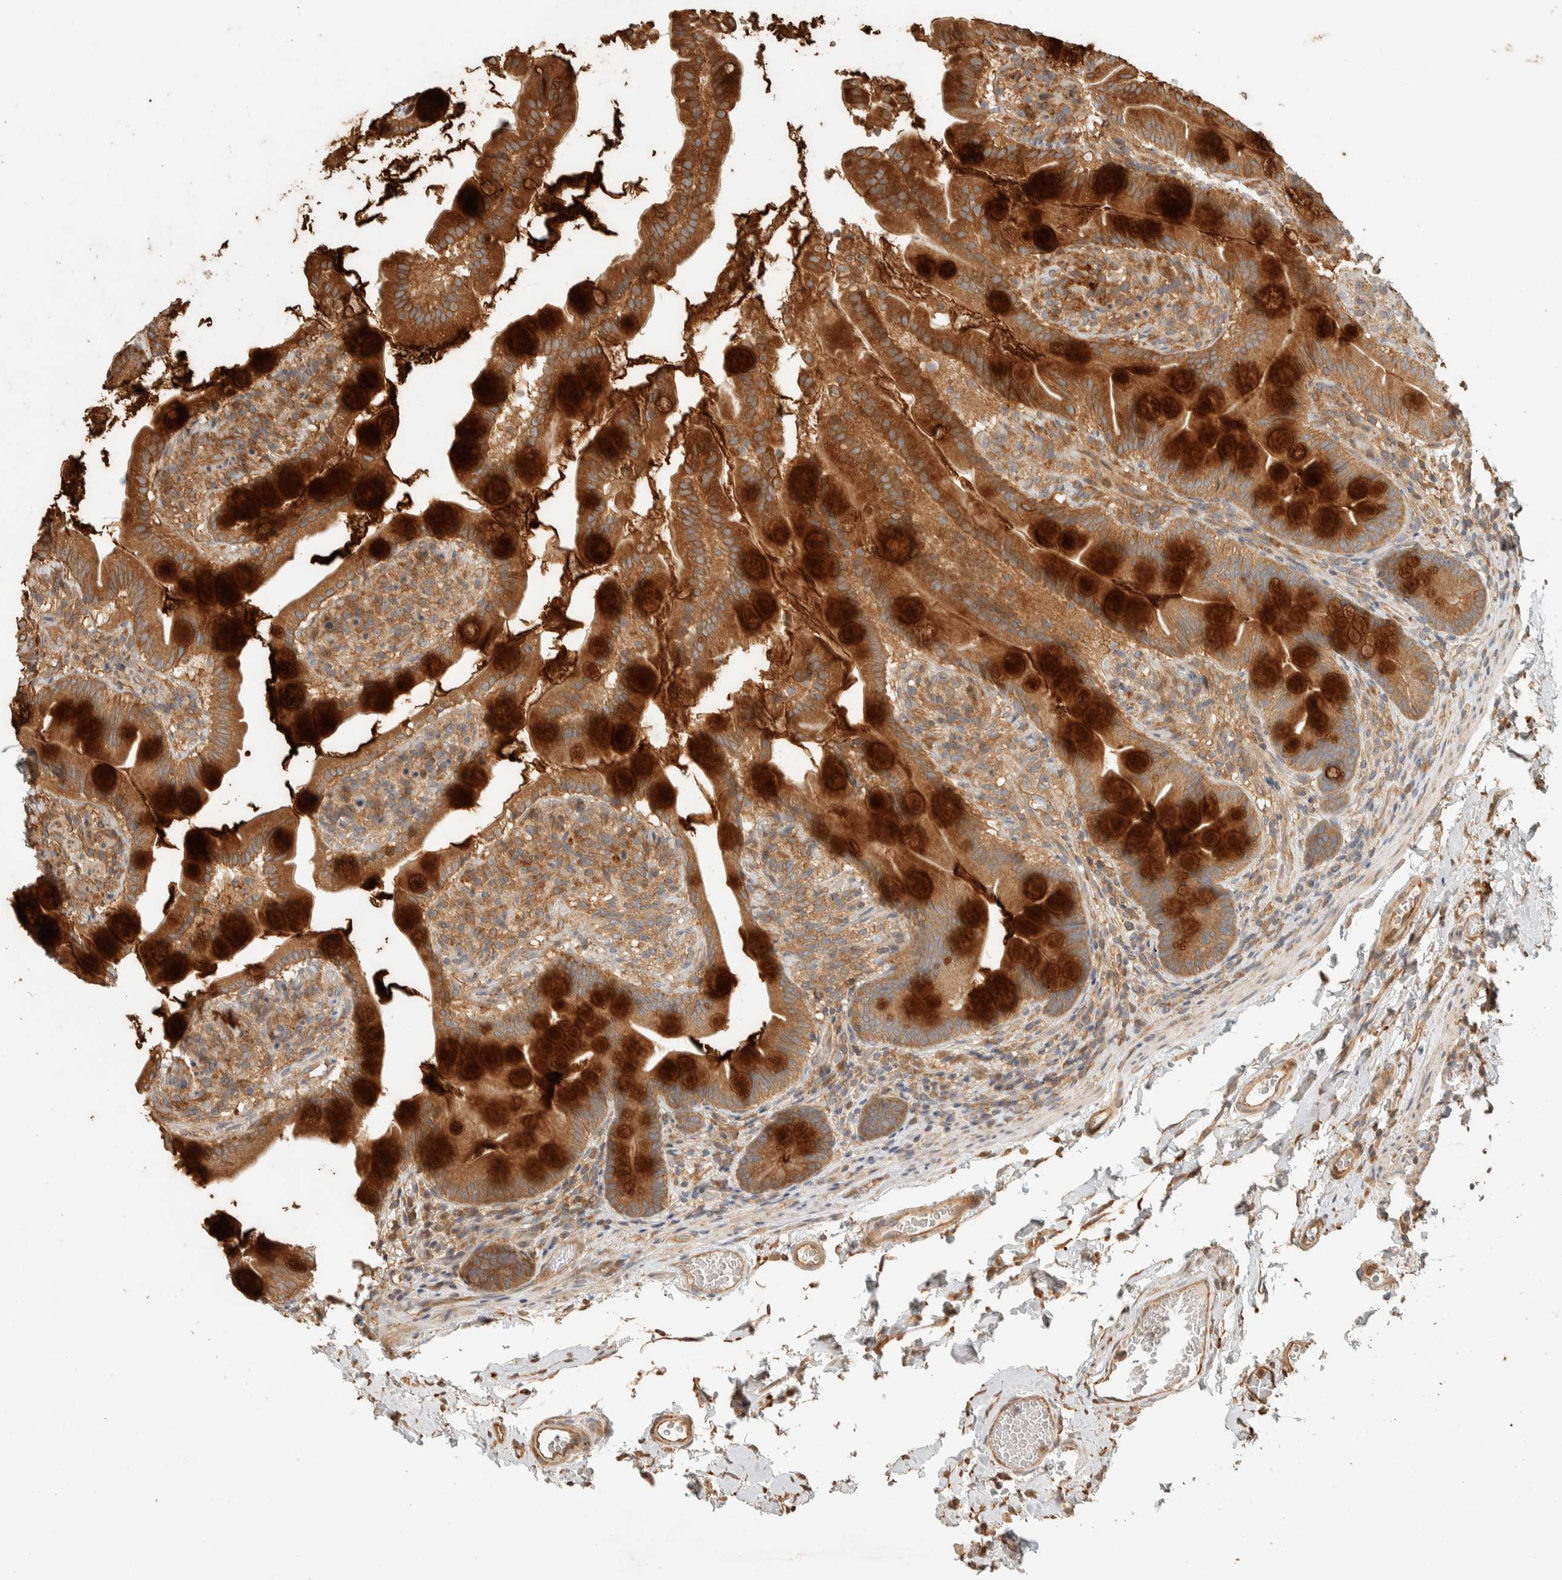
{"staining": {"intensity": "strong", "quantity": ">75%", "location": "cytoplasmic/membranous"}, "tissue": "small intestine", "cell_type": "Glandular cells", "image_type": "normal", "snomed": [{"axis": "morphology", "description": "Normal tissue, NOS"}, {"axis": "topography", "description": "Small intestine"}], "caption": "Immunohistochemical staining of benign human small intestine exhibits high levels of strong cytoplasmic/membranous positivity in approximately >75% of glandular cells.", "gene": "EXOC7", "patient": {"sex": "female", "age": 56}}